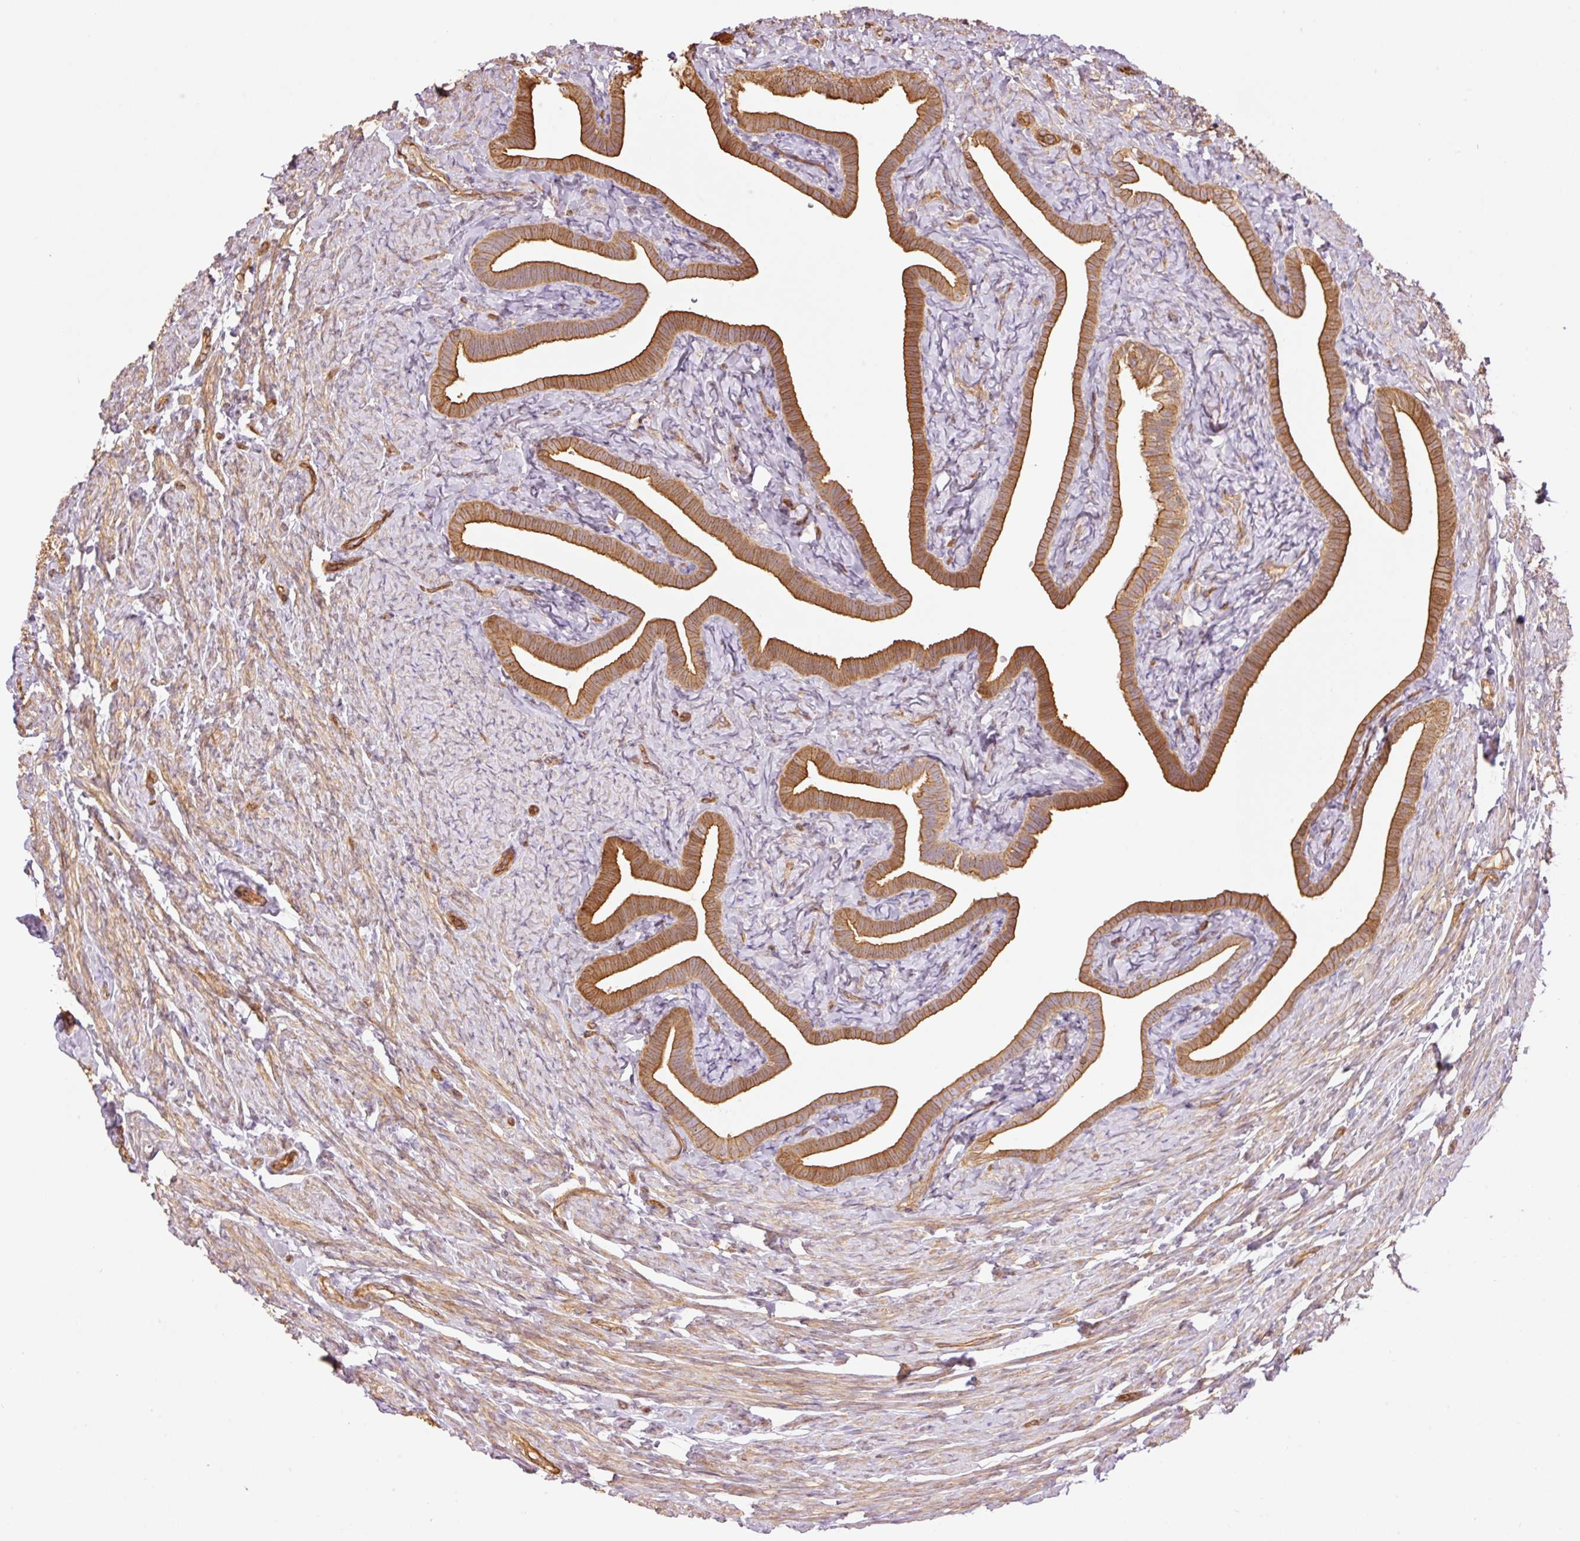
{"staining": {"intensity": "moderate", "quantity": ">75%", "location": "cytoplasmic/membranous"}, "tissue": "fallopian tube", "cell_type": "Glandular cells", "image_type": "normal", "snomed": [{"axis": "morphology", "description": "Normal tissue, NOS"}, {"axis": "topography", "description": "Fallopian tube"}], "caption": "Immunohistochemistry (IHC) (DAB (3,3'-diaminobenzidine)) staining of benign human fallopian tube shows moderate cytoplasmic/membranous protein positivity in approximately >75% of glandular cells. (DAB (3,3'-diaminobenzidine) IHC, brown staining for protein, blue staining for nuclei).", "gene": "PPP1R1B", "patient": {"sex": "female", "age": 69}}